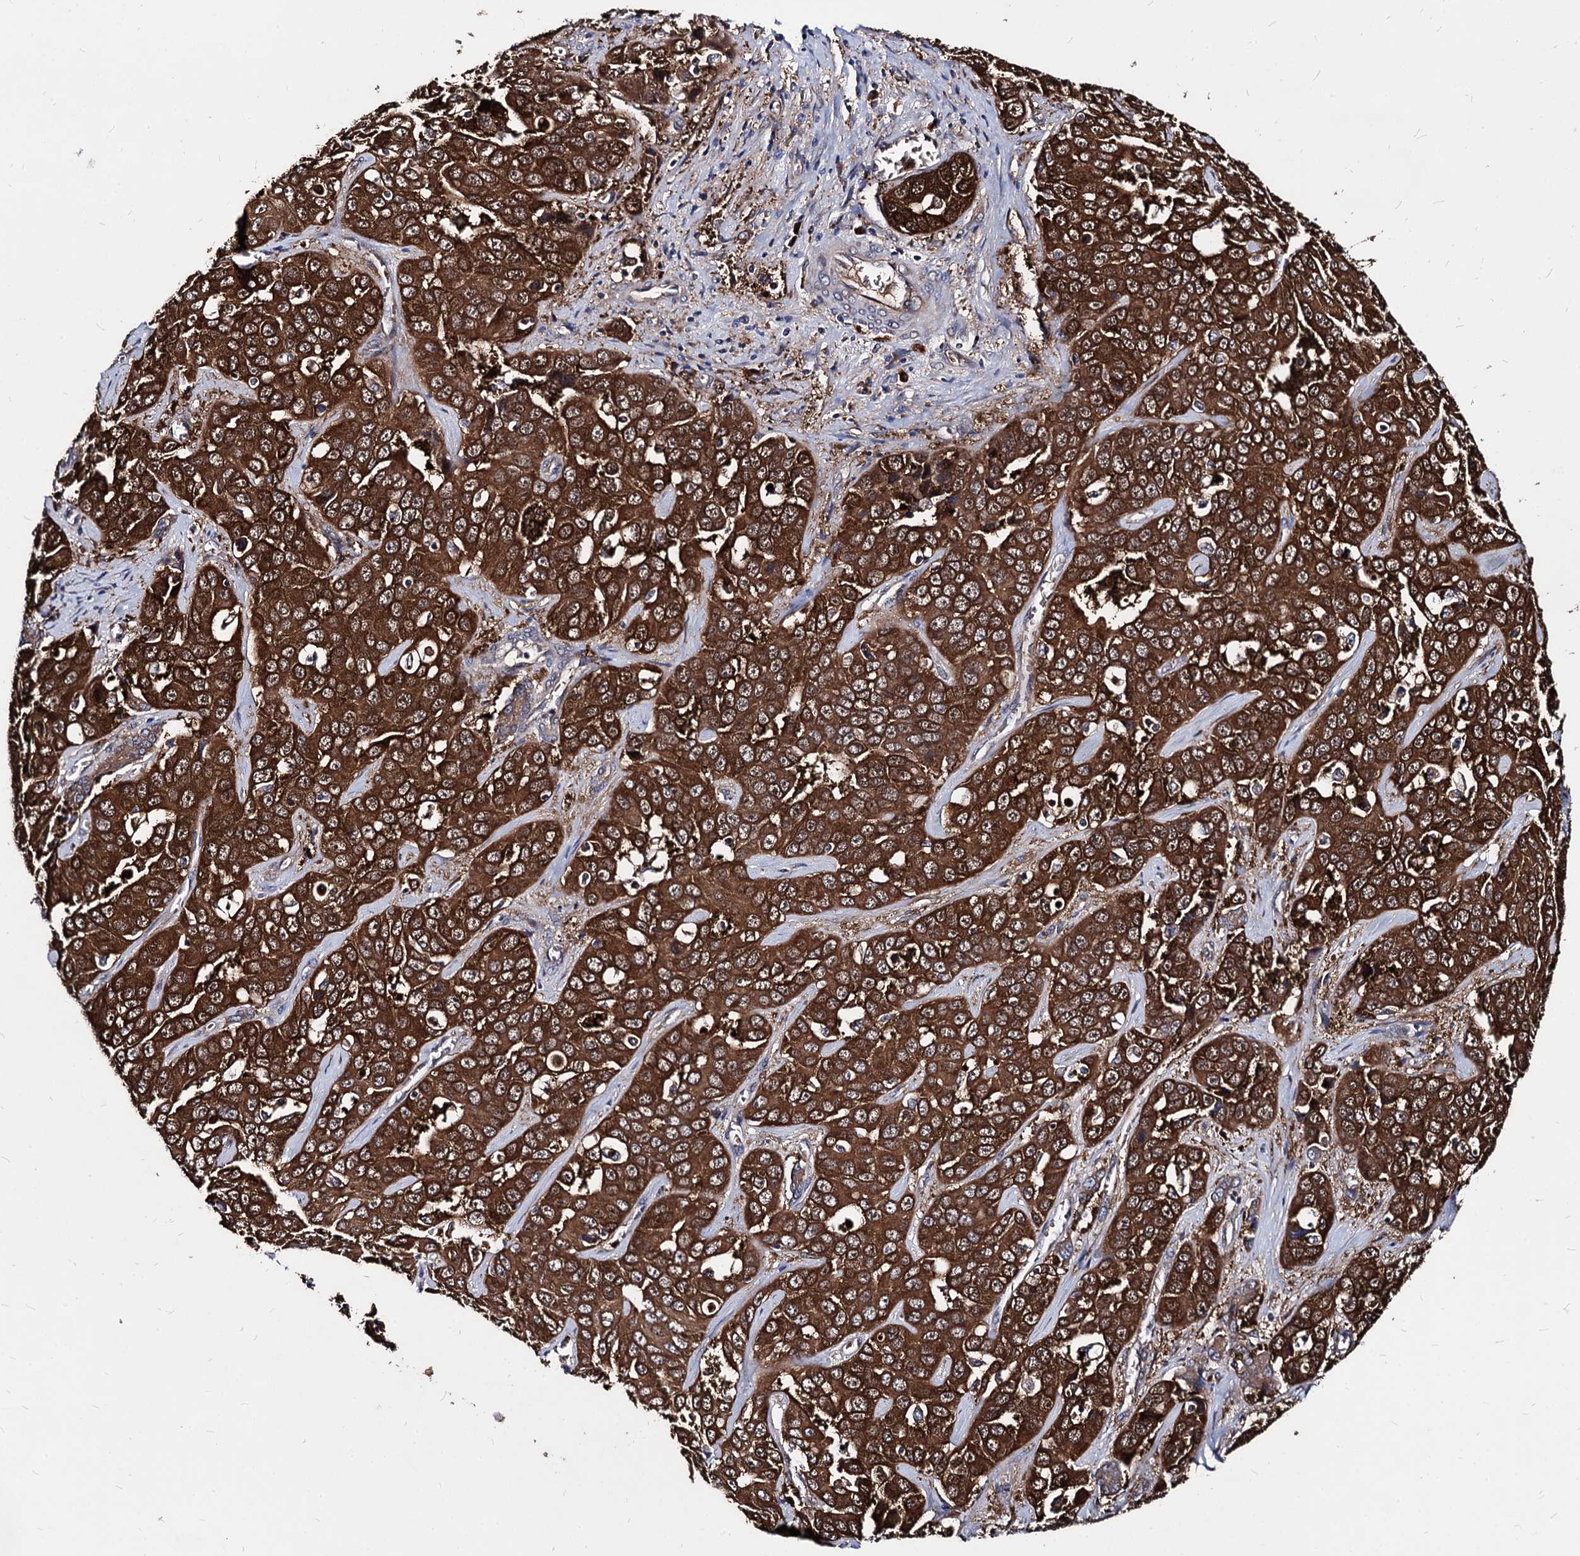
{"staining": {"intensity": "strong", "quantity": ">75%", "location": "cytoplasmic/membranous,nuclear"}, "tissue": "liver cancer", "cell_type": "Tumor cells", "image_type": "cancer", "snomed": [{"axis": "morphology", "description": "Cholangiocarcinoma"}, {"axis": "topography", "description": "Liver"}], "caption": "The micrograph demonstrates immunohistochemical staining of liver cancer. There is strong cytoplasmic/membranous and nuclear positivity is seen in about >75% of tumor cells.", "gene": "NME1", "patient": {"sex": "female", "age": 52}}